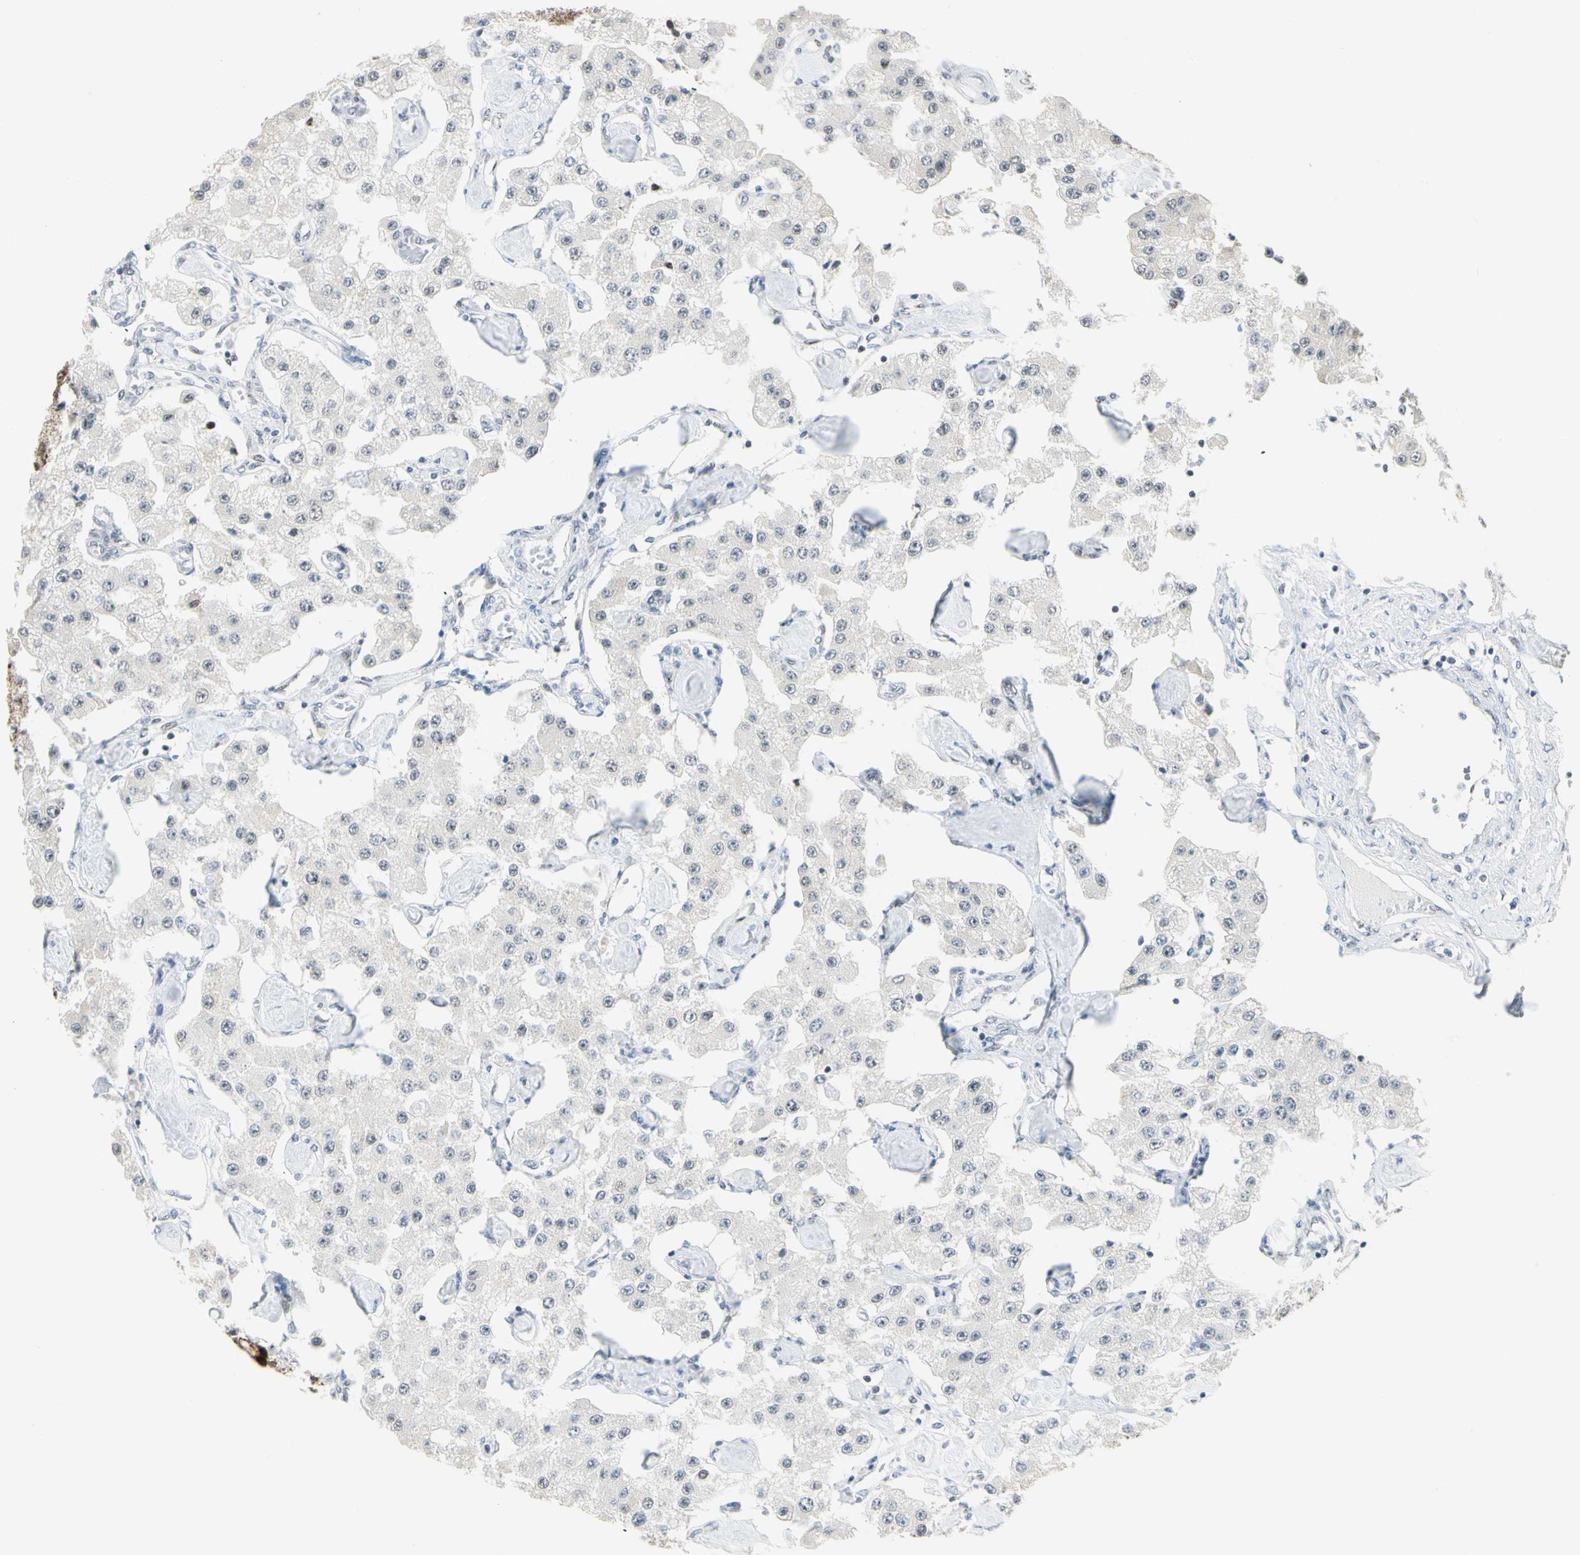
{"staining": {"intensity": "negative", "quantity": "none", "location": "none"}, "tissue": "carcinoid", "cell_type": "Tumor cells", "image_type": "cancer", "snomed": [{"axis": "morphology", "description": "Carcinoid, malignant, NOS"}, {"axis": "topography", "description": "Pancreas"}], "caption": "This image is of carcinoid stained with immunohistochemistry to label a protein in brown with the nuclei are counter-stained blue. There is no expression in tumor cells.", "gene": "NELFE", "patient": {"sex": "male", "age": 41}}